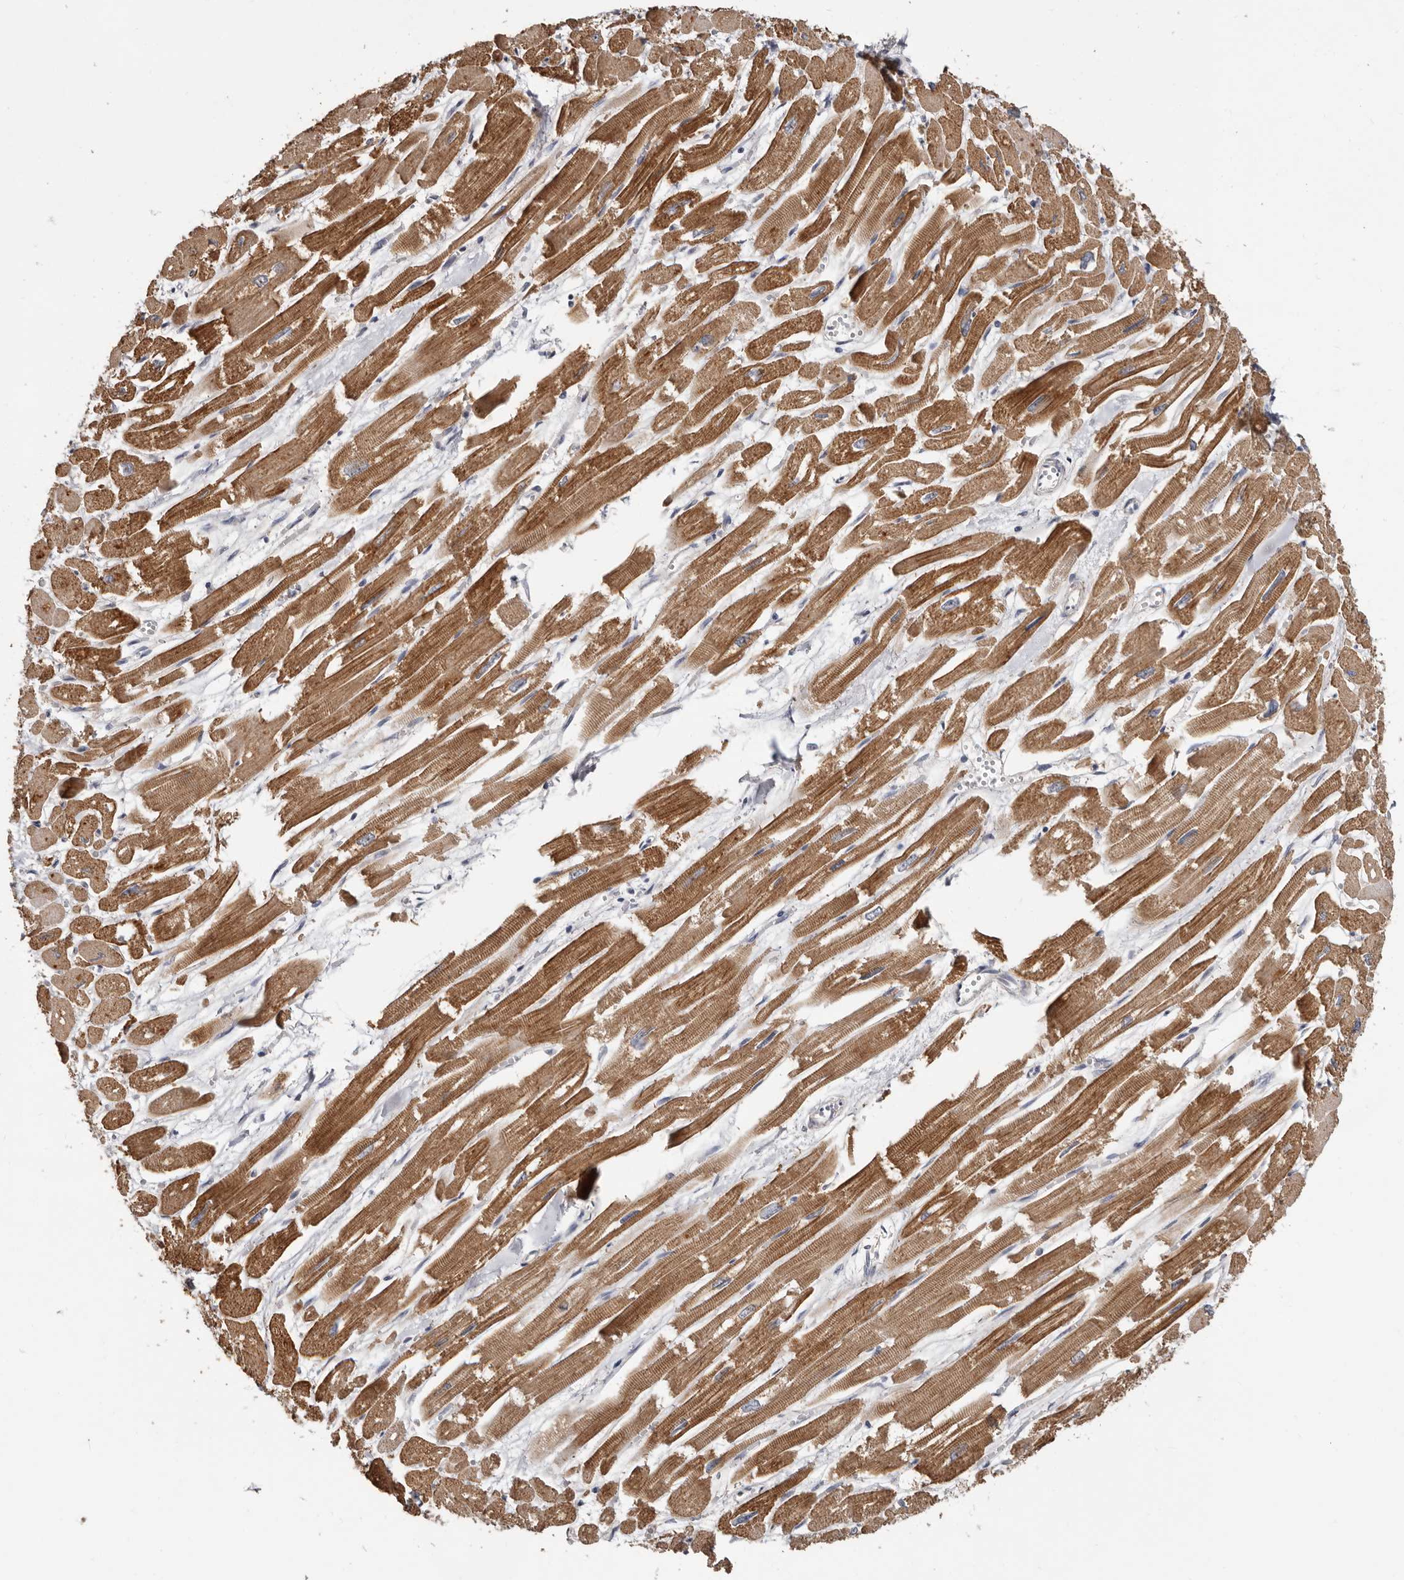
{"staining": {"intensity": "moderate", "quantity": ">75%", "location": "cytoplasmic/membranous"}, "tissue": "heart muscle", "cell_type": "Cardiomyocytes", "image_type": "normal", "snomed": [{"axis": "morphology", "description": "Normal tissue, NOS"}, {"axis": "topography", "description": "Heart"}], "caption": "DAB (3,3'-diaminobenzidine) immunohistochemical staining of normal heart muscle exhibits moderate cytoplasmic/membranous protein positivity in approximately >75% of cardiomyocytes.", "gene": "MRPL18", "patient": {"sex": "male", "age": 54}}